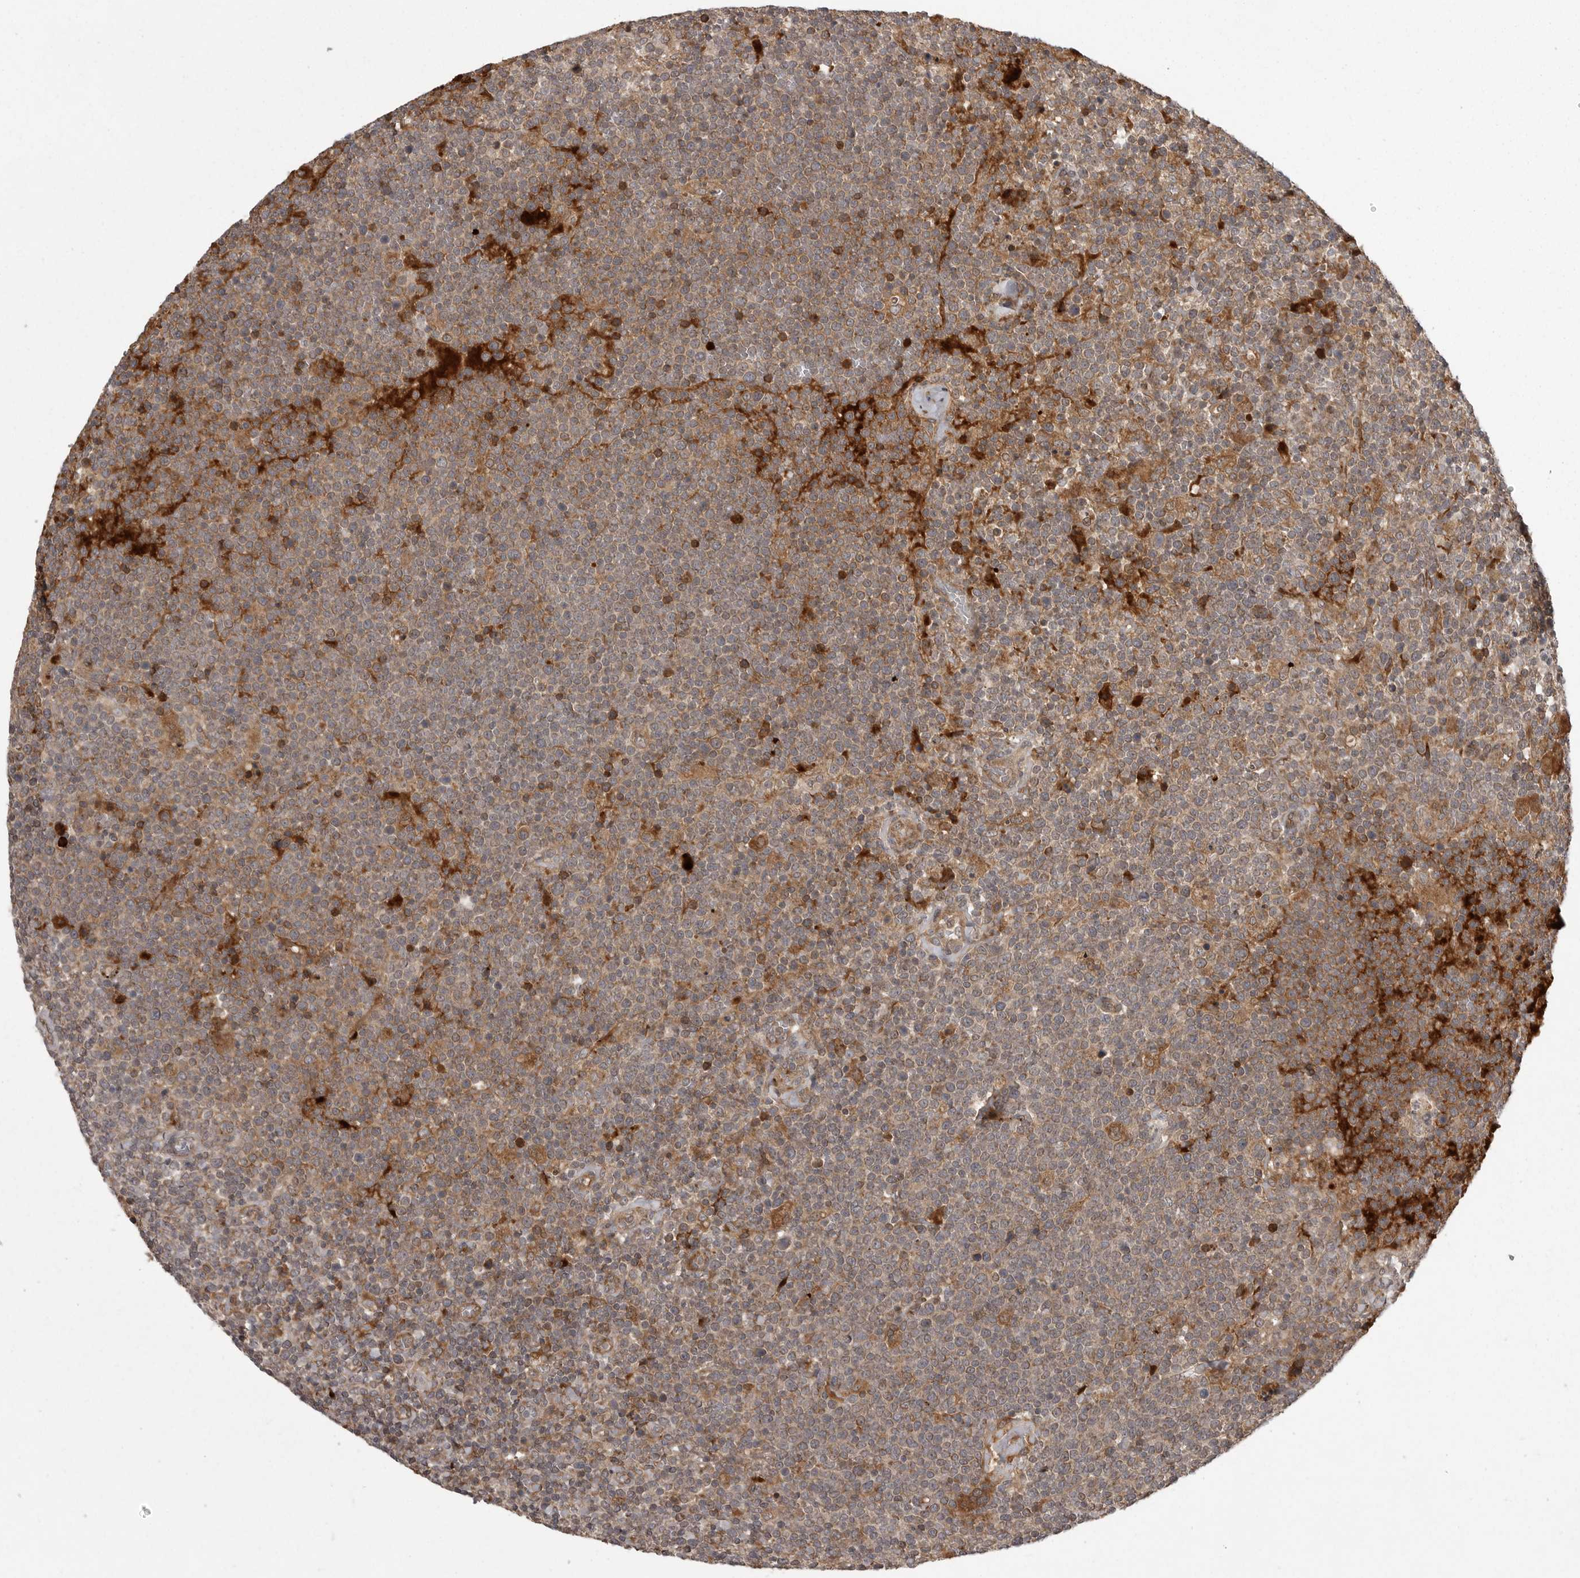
{"staining": {"intensity": "moderate", "quantity": "<25%", "location": "cytoplasmic/membranous"}, "tissue": "lymphoma", "cell_type": "Tumor cells", "image_type": "cancer", "snomed": [{"axis": "morphology", "description": "Malignant lymphoma, non-Hodgkin's type, High grade"}, {"axis": "topography", "description": "Lymph node"}], "caption": "Protein expression analysis of malignant lymphoma, non-Hodgkin's type (high-grade) exhibits moderate cytoplasmic/membranous staining in about <25% of tumor cells.", "gene": "GPR31", "patient": {"sex": "male", "age": 61}}